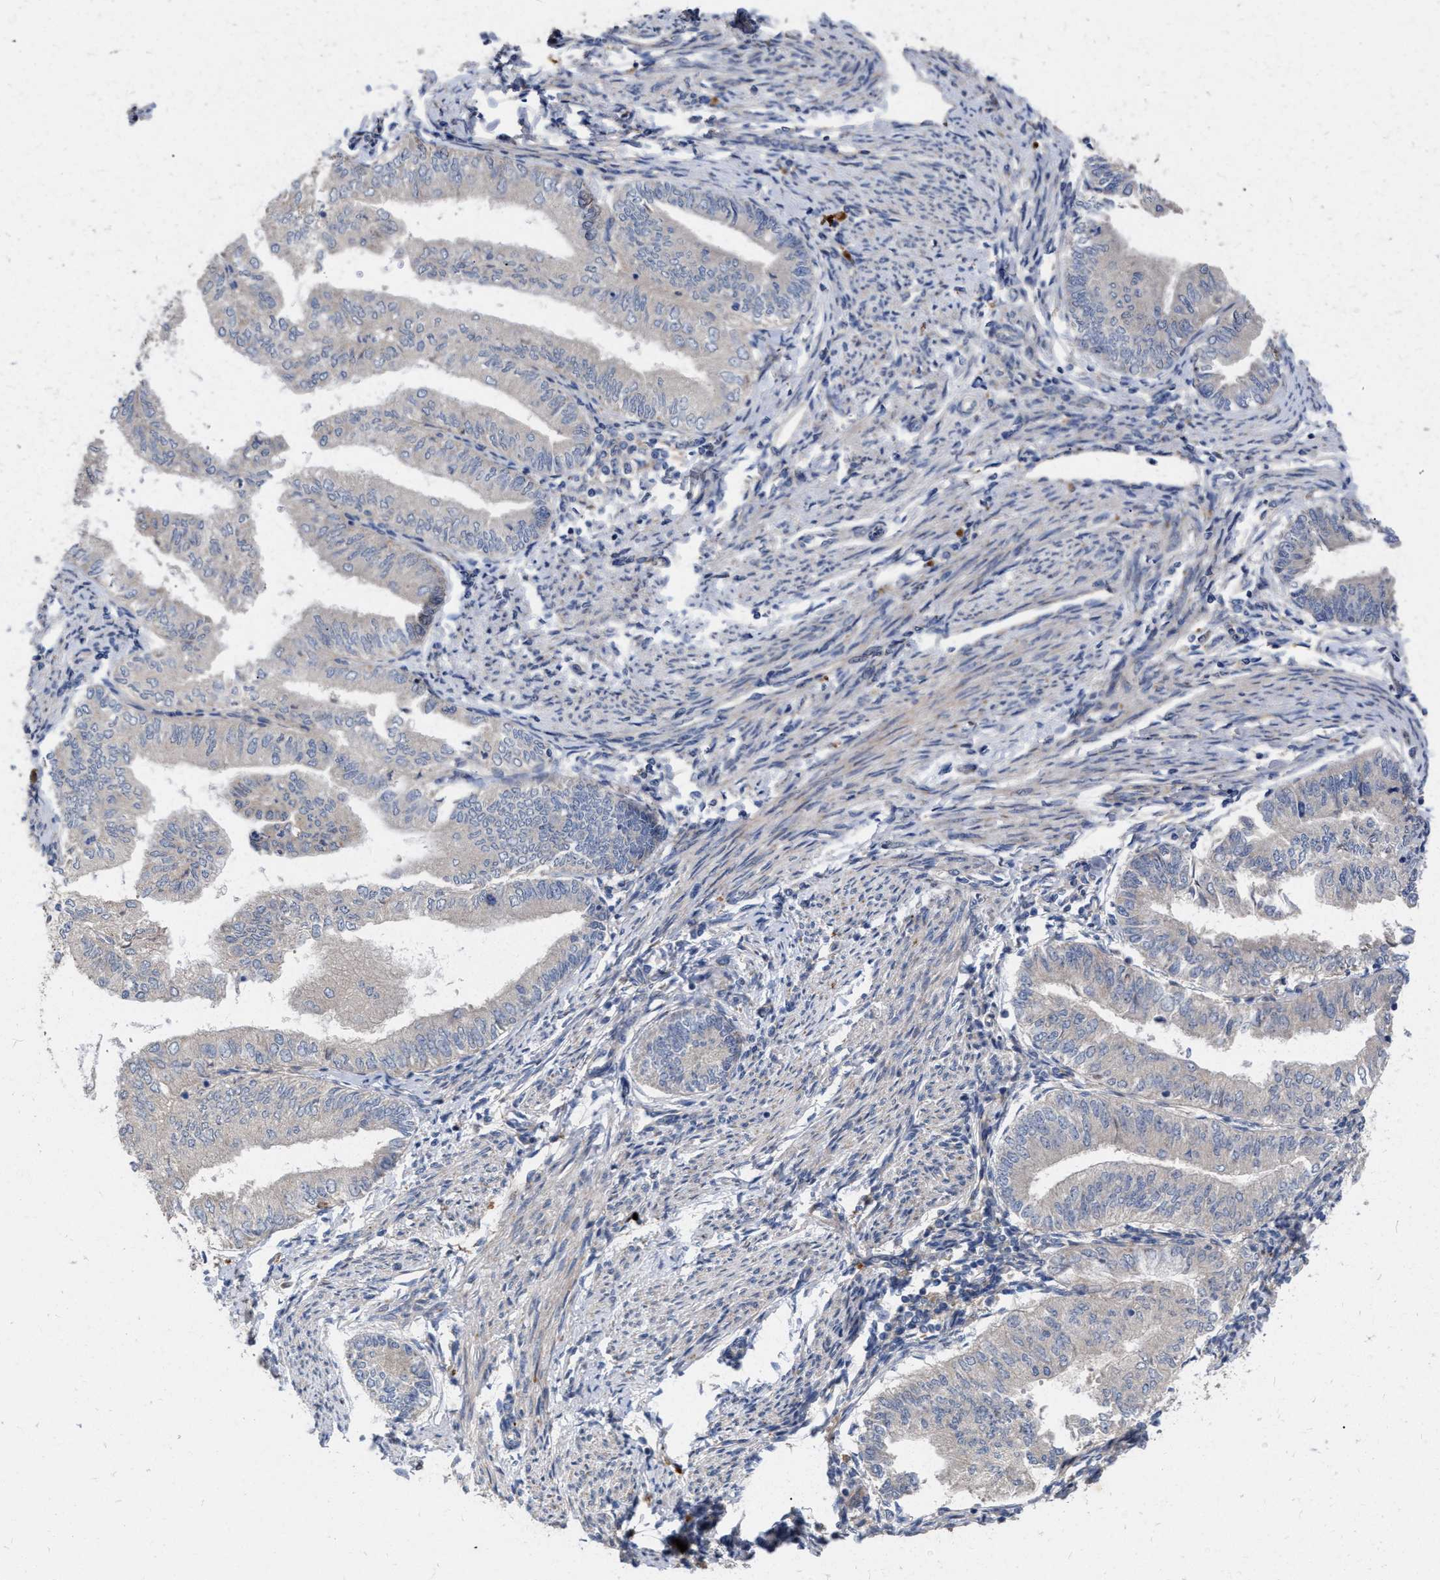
{"staining": {"intensity": "negative", "quantity": "none", "location": "none"}, "tissue": "endometrial cancer", "cell_type": "Tumor cells", "image_type": "cancer", "snomed": [{"axis": "morphology", "description": "Adenocarcinoma, NOS"}, {"axis": "topography", "description": "Endometrium"}], "caption": "A photomicrograph of human adenocarcinoma (endometrial) is negative for staining in tumor cells. Brightfield microscopy of immunohistochemistry stained with DAB (brown) and hematoxylin (blue), captured at high magnification.", "gene": "MLST8", "patient": {"sex": "female", "age": 66}}